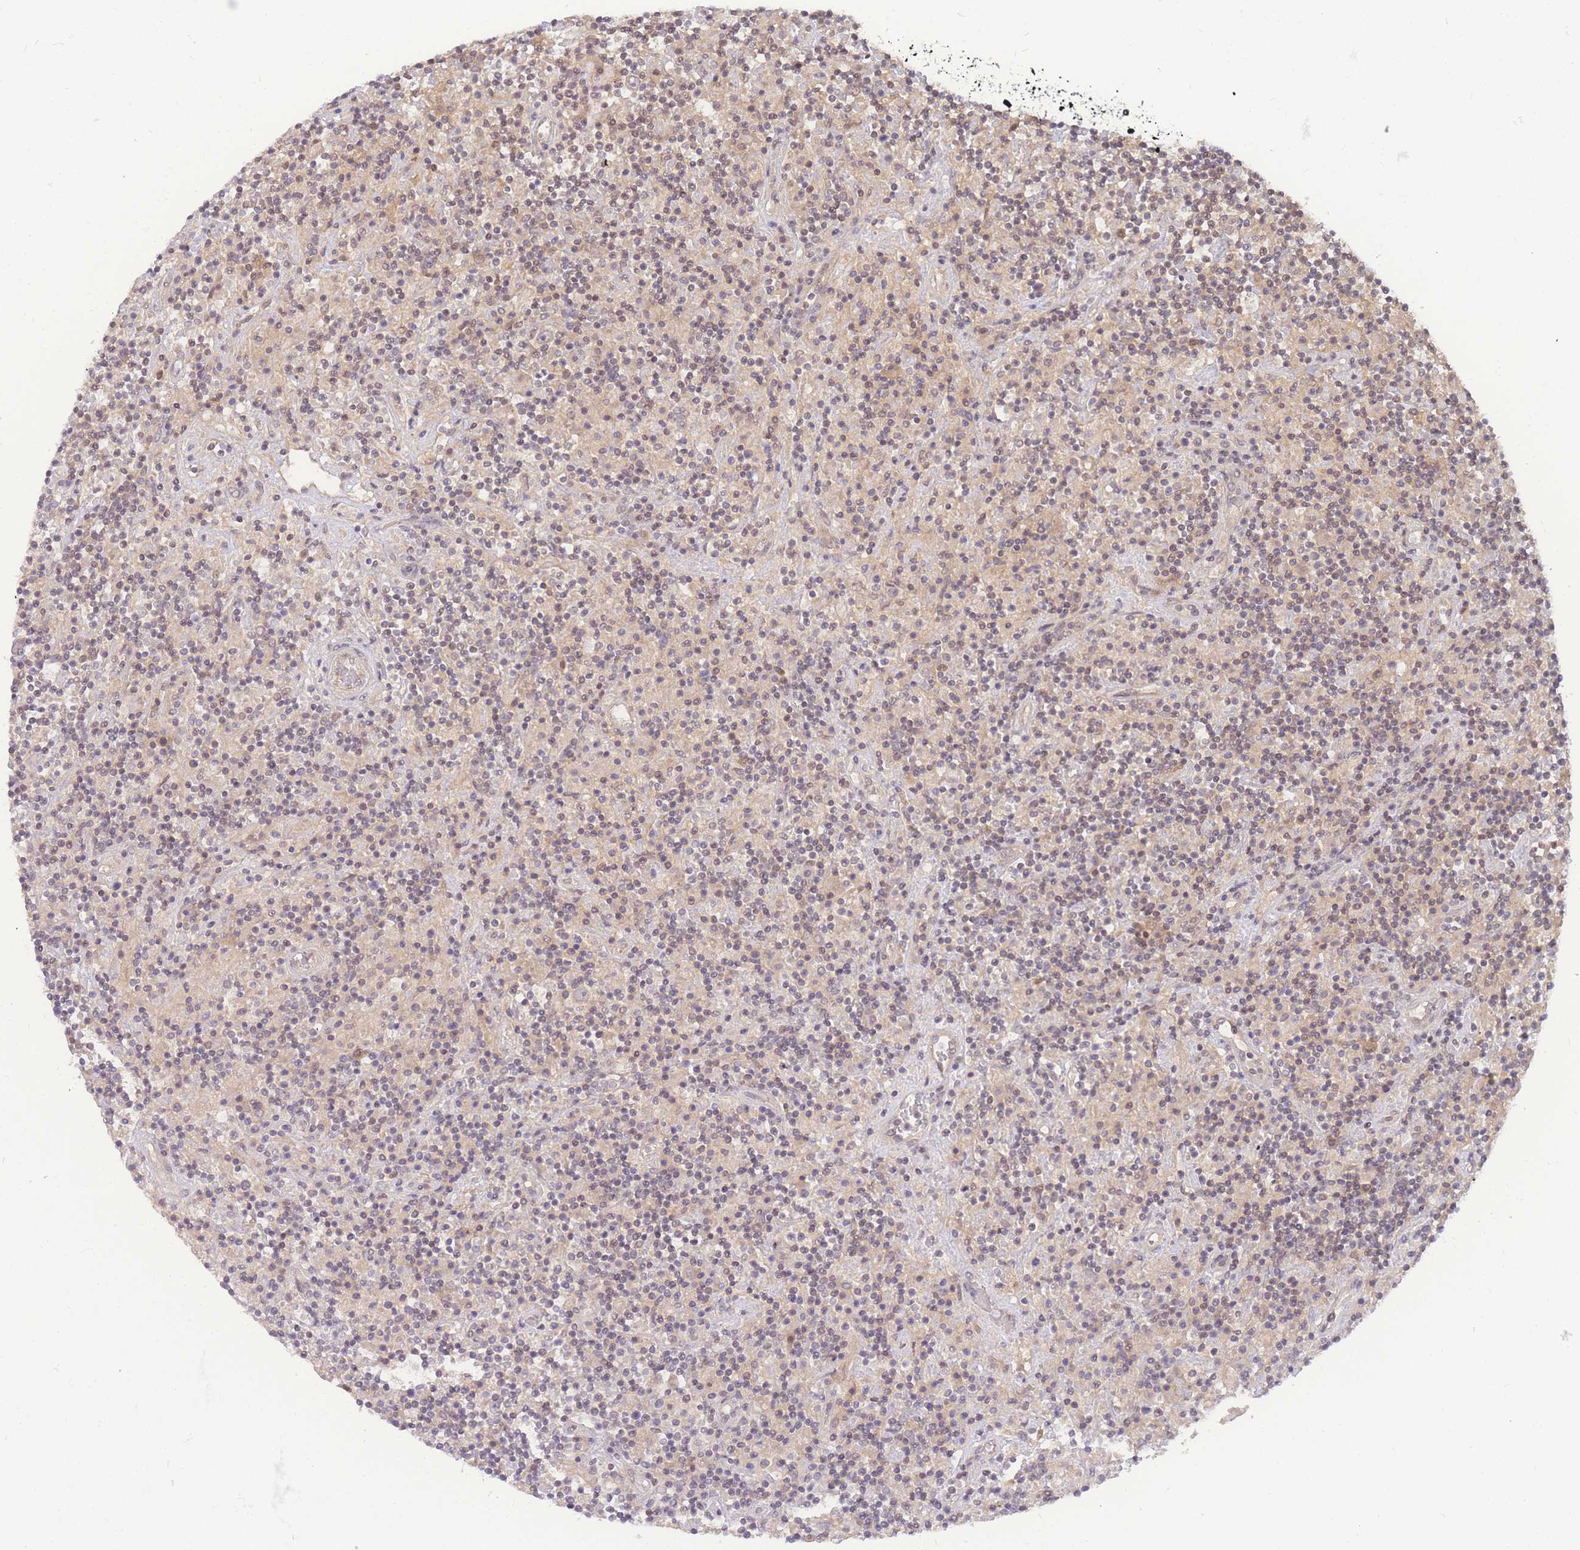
{"staining": {"intensity": "moderate", "quantity": "<25%", "location": "nuclear"}, "tissue": "lymphoma", "cell_type": "Tumor cells", "image_type": "cancer", "snomed": [{"axis": "morphology", "description": "Hodgkin's disease, NOS"}, {"axis": "topography", "description": "Lymph node"}], "caption": "Protein expression analysis of human Hodgkin's disease reveals moderate nuclear staining in about <25% of tumor cells.", "gene": "KIAA1191", "patient": {"sex": "male", "age": 70}}